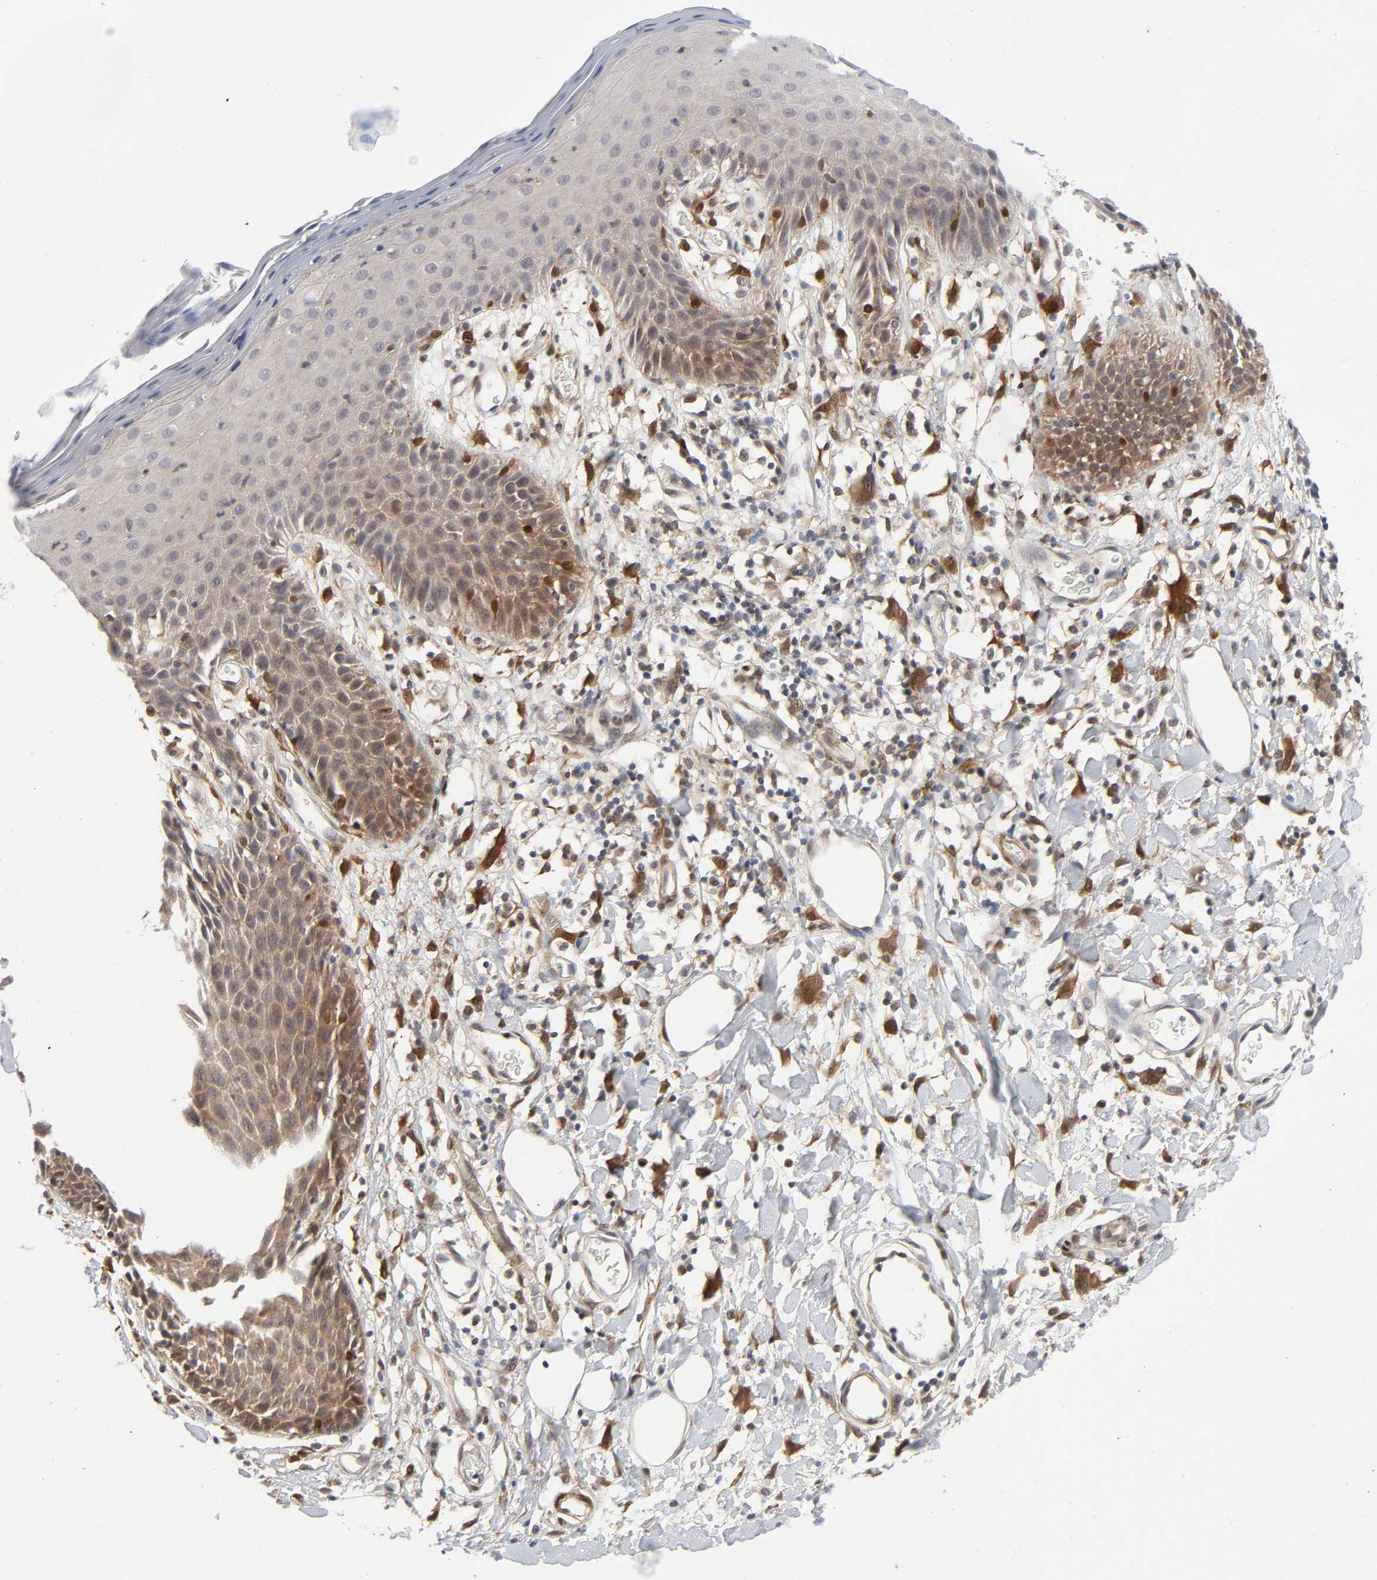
{"staining": {"intensity": "moderate", "quantity": "25%-75%", "location": "cytoplasmic/membranous"}, "tissue": "skin", "cell_type": "Epidermal cells", "image_type": "normal", "snomed": [{"axis": "morphology", "description": "Normal tissue, NOS"}, {"axis": "topography", "description": "Vulva"}, {"axis": "topography", "description": "Peripheral nerve tissue"}], "caption": "Protein positivity by immunohistochemistry reveals moderate cytoplasmic/membranous staining in approximately 25%-75% of epidermal cells in normal skin.", "gene": "PTEN", "patient": {"sex": "female", "age": 68}}